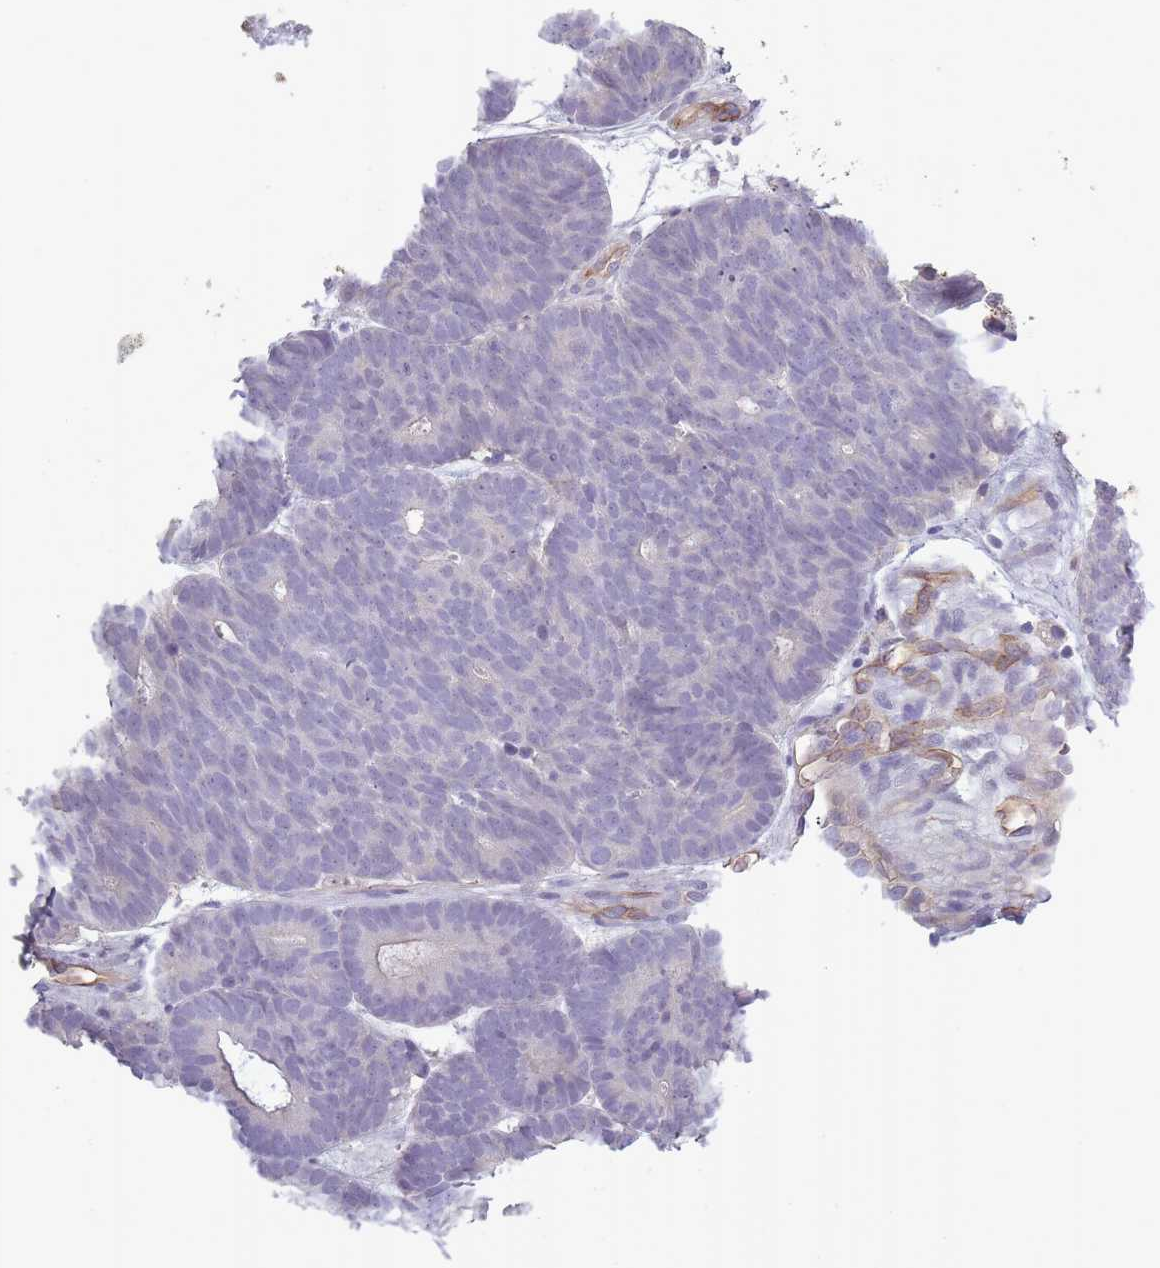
{"staining": {"intensity": "negative", "quantity": "none", "location": "none"}, "tissue": "head and neck cancer", "cell_type": "Tumor cells", "image_type": "cancer", "snomed": [{"axis": "morphology", "description": "Adenocarcinoma, NOS"}, {"axis": "topography", "description": "Head-Neck"}], "caption": "Immunohistochemistry histopathology image of neoplastic tissue: human head and neck adenocarcinoma stained with DAB (3,3'-diaminobenzidine) demonstrates no significant protein staining in tumor cells.", "gene": "SLC8A2", "patient": {"sex": "female", "age": 81}}